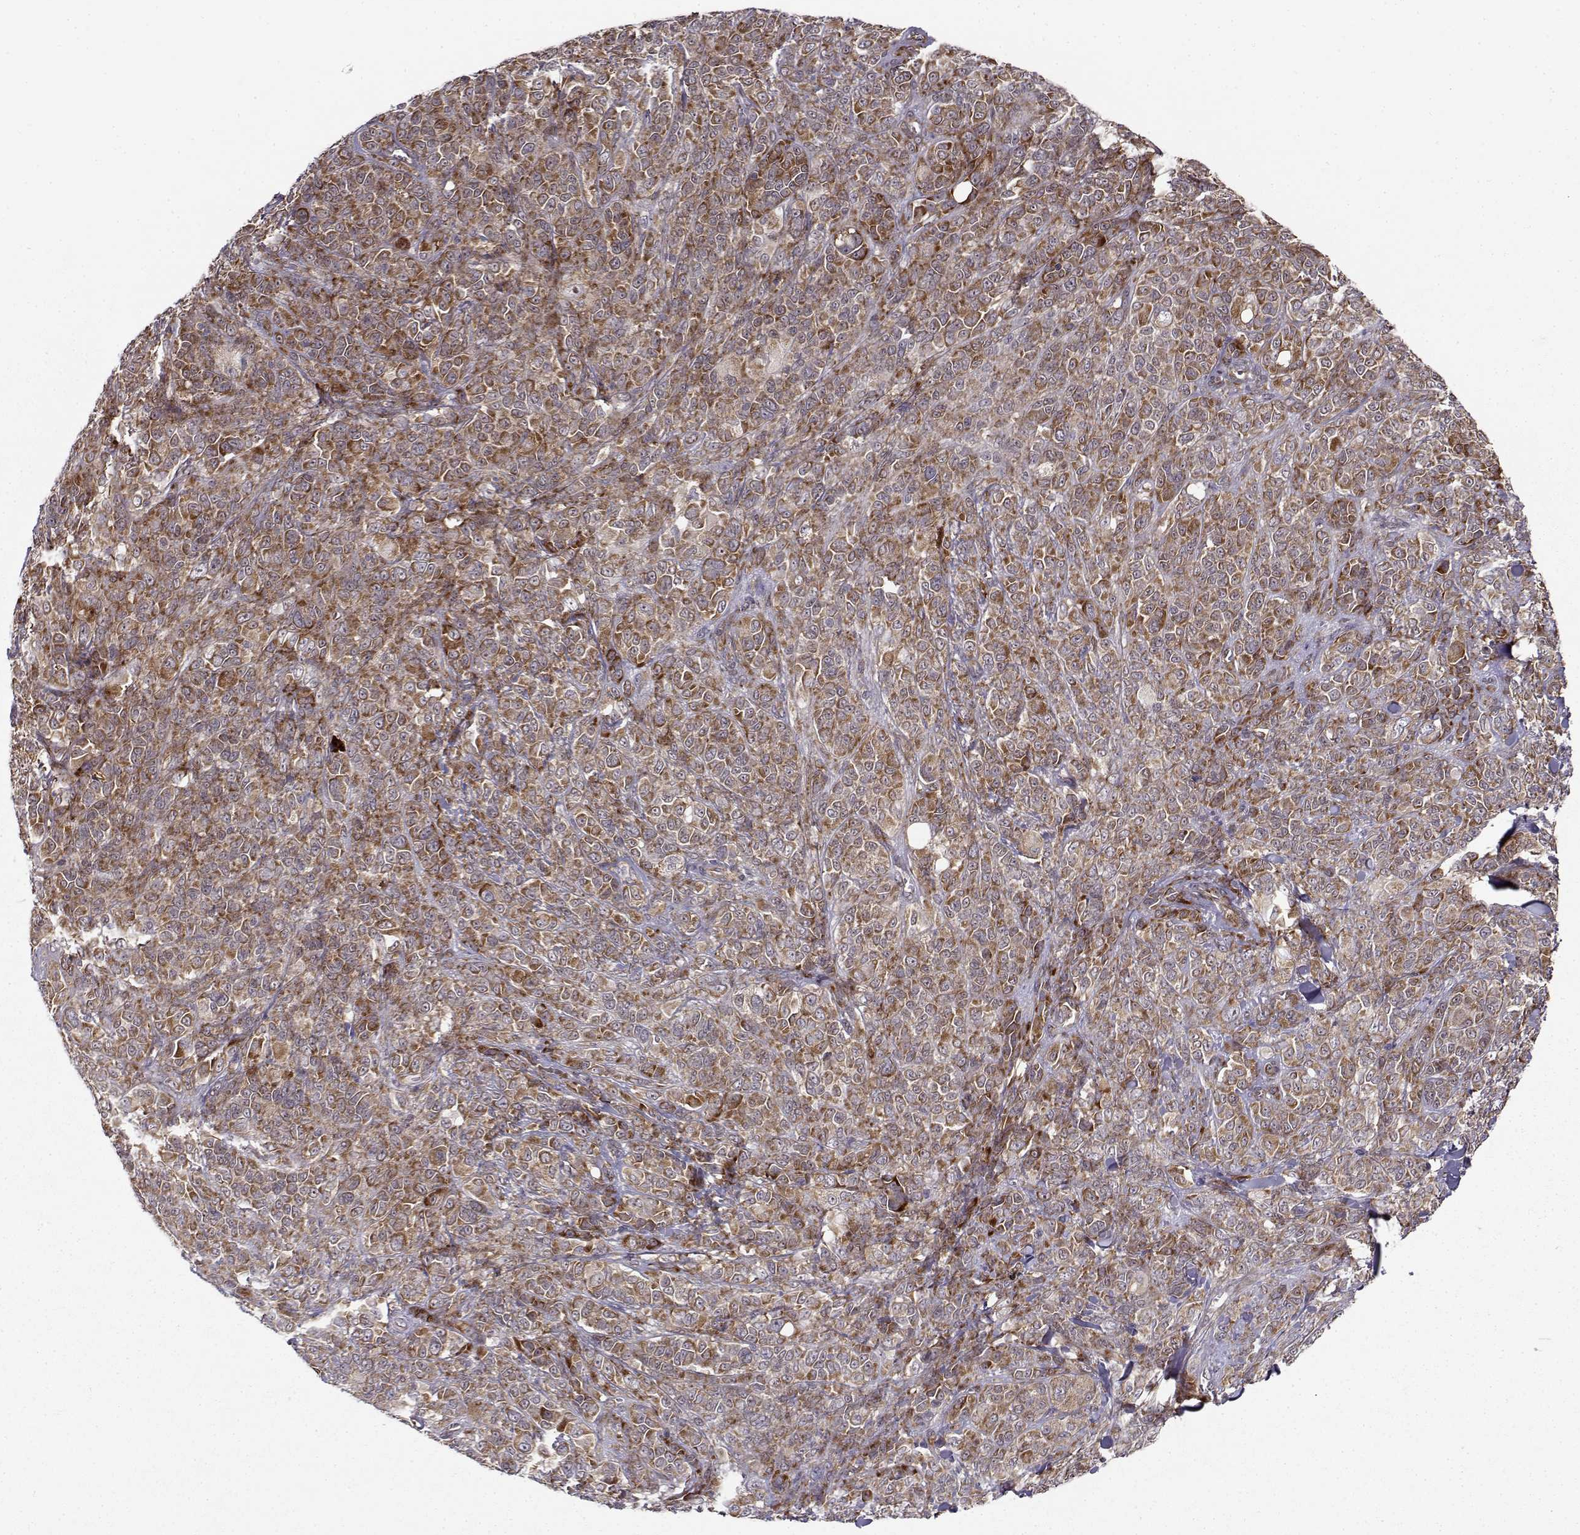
{"staining": {"intensity": "strong", "quantity": ">75%", "location": "cytoplasmic/membranous"}, "tissue": "melanoma", "cell_type": "Tumor cells", "image_type": "cancer", "snomed": [{"axis": "morphology", "description": "Malignant melanoma, NOS"}, {"axis": "topography", "description": "Skin"}], "caption": "IHC image of human melanoma stained for a protein (brown), which displays high levels of strong cytoplasmic/membranous expression in approximately >75% of tumor cells.", "gene": "RPL31", "patient": {"sex": "female", "age": 87}}